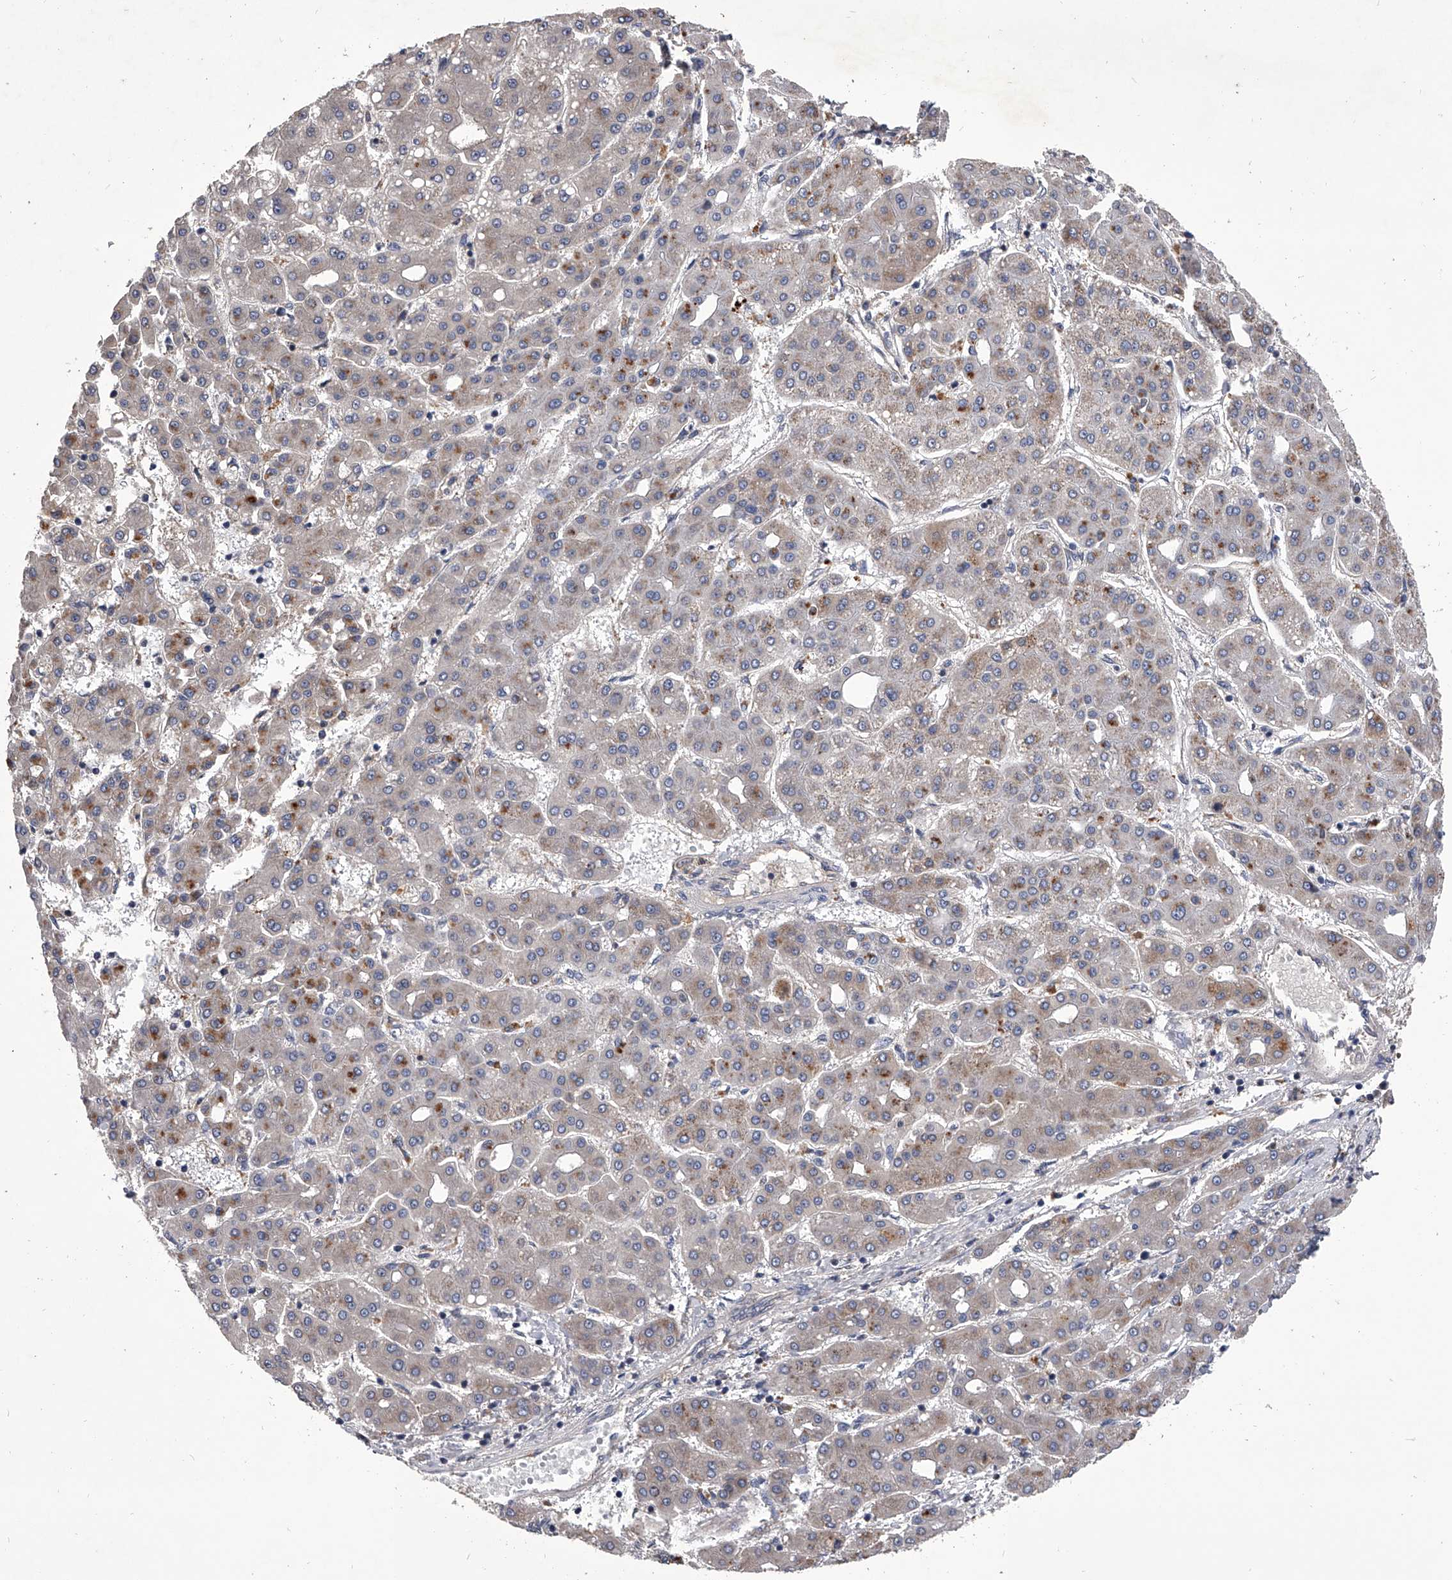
{"staining": {"intensity": "weak", "quantity": ">75%", "location": "cytoplasmic/membranous"}, "tissue": "liver cancer", "cell_type": "Tumor cells", "image_type": "cancer", "snomed": [{"axis": "morphology", "description": "Carcinoma, Hepatocellular, NOS"}, {"axis": "topography", "description": "Liver"}], "caption": "This image shows immunohistochemistry staining of liver cancer (hepatocellular carcinoma), with low weak cytoplasmic/membranous positivity in about >75% of tumor cells.", "gene": "NRP1", "patient": {"sex": "male", "age": 65}}